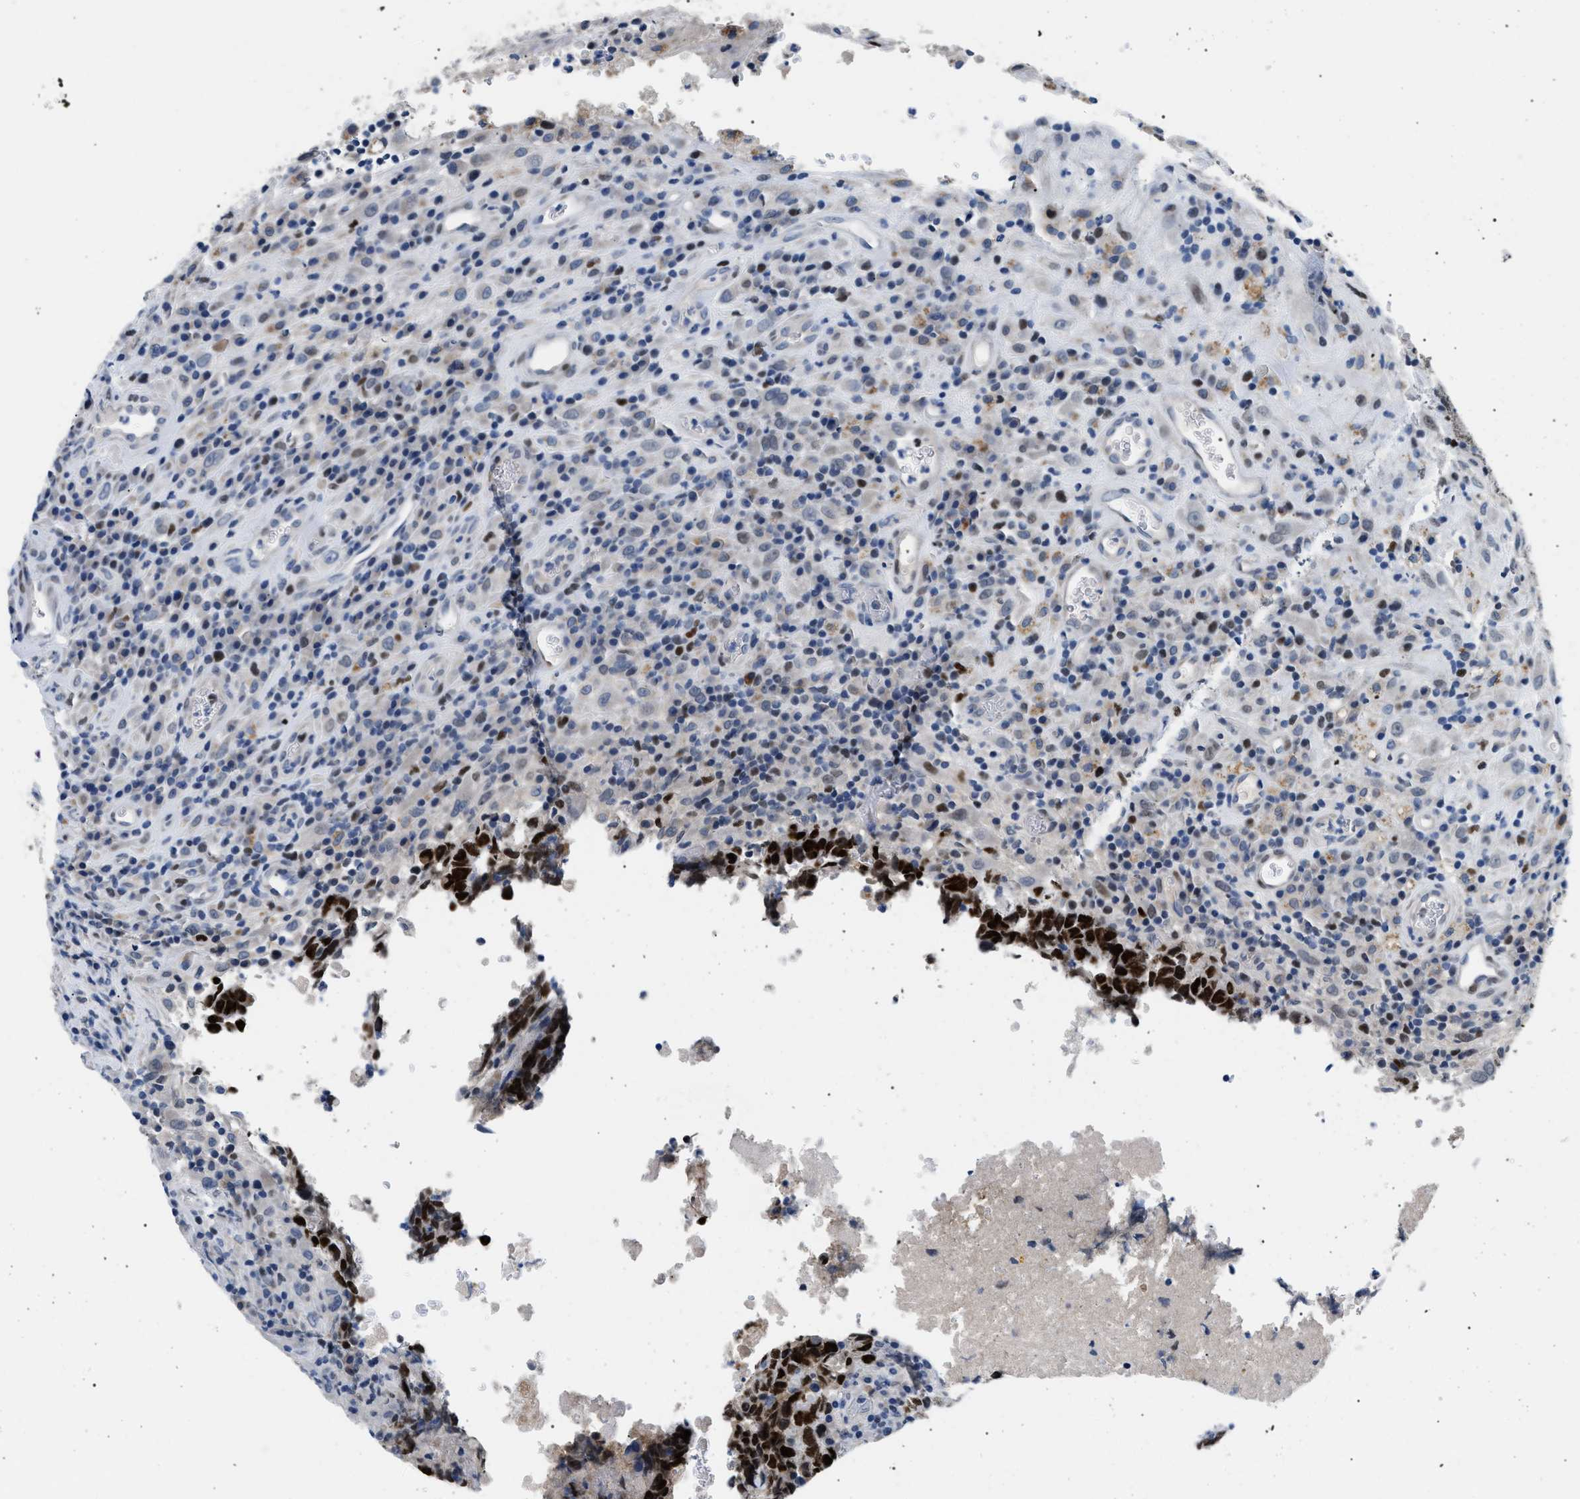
{"staining": {"intensity": "strong", "quantity": ">75%", "location": "nuclear"}, "tissue": "testis cancer", "cell_type": "Tumor cells", "image_type": "cancer", "snomed": [{"axis": "morphology", "description": "Necrosis, NOS"}, {"axis": "morphology", "description": "Carcinoma, Embryonal, NOS"}, {"axis": "topography", "description": "Testis"}], "caption": "Brown immunohistochemical staining in embryonal carcinoma (testis) exhibits strong nuclear positivity in approximately >75% of tumor cells.", "gene": "SMARCC1", "patient": {"sex": "male", "age": 19}}